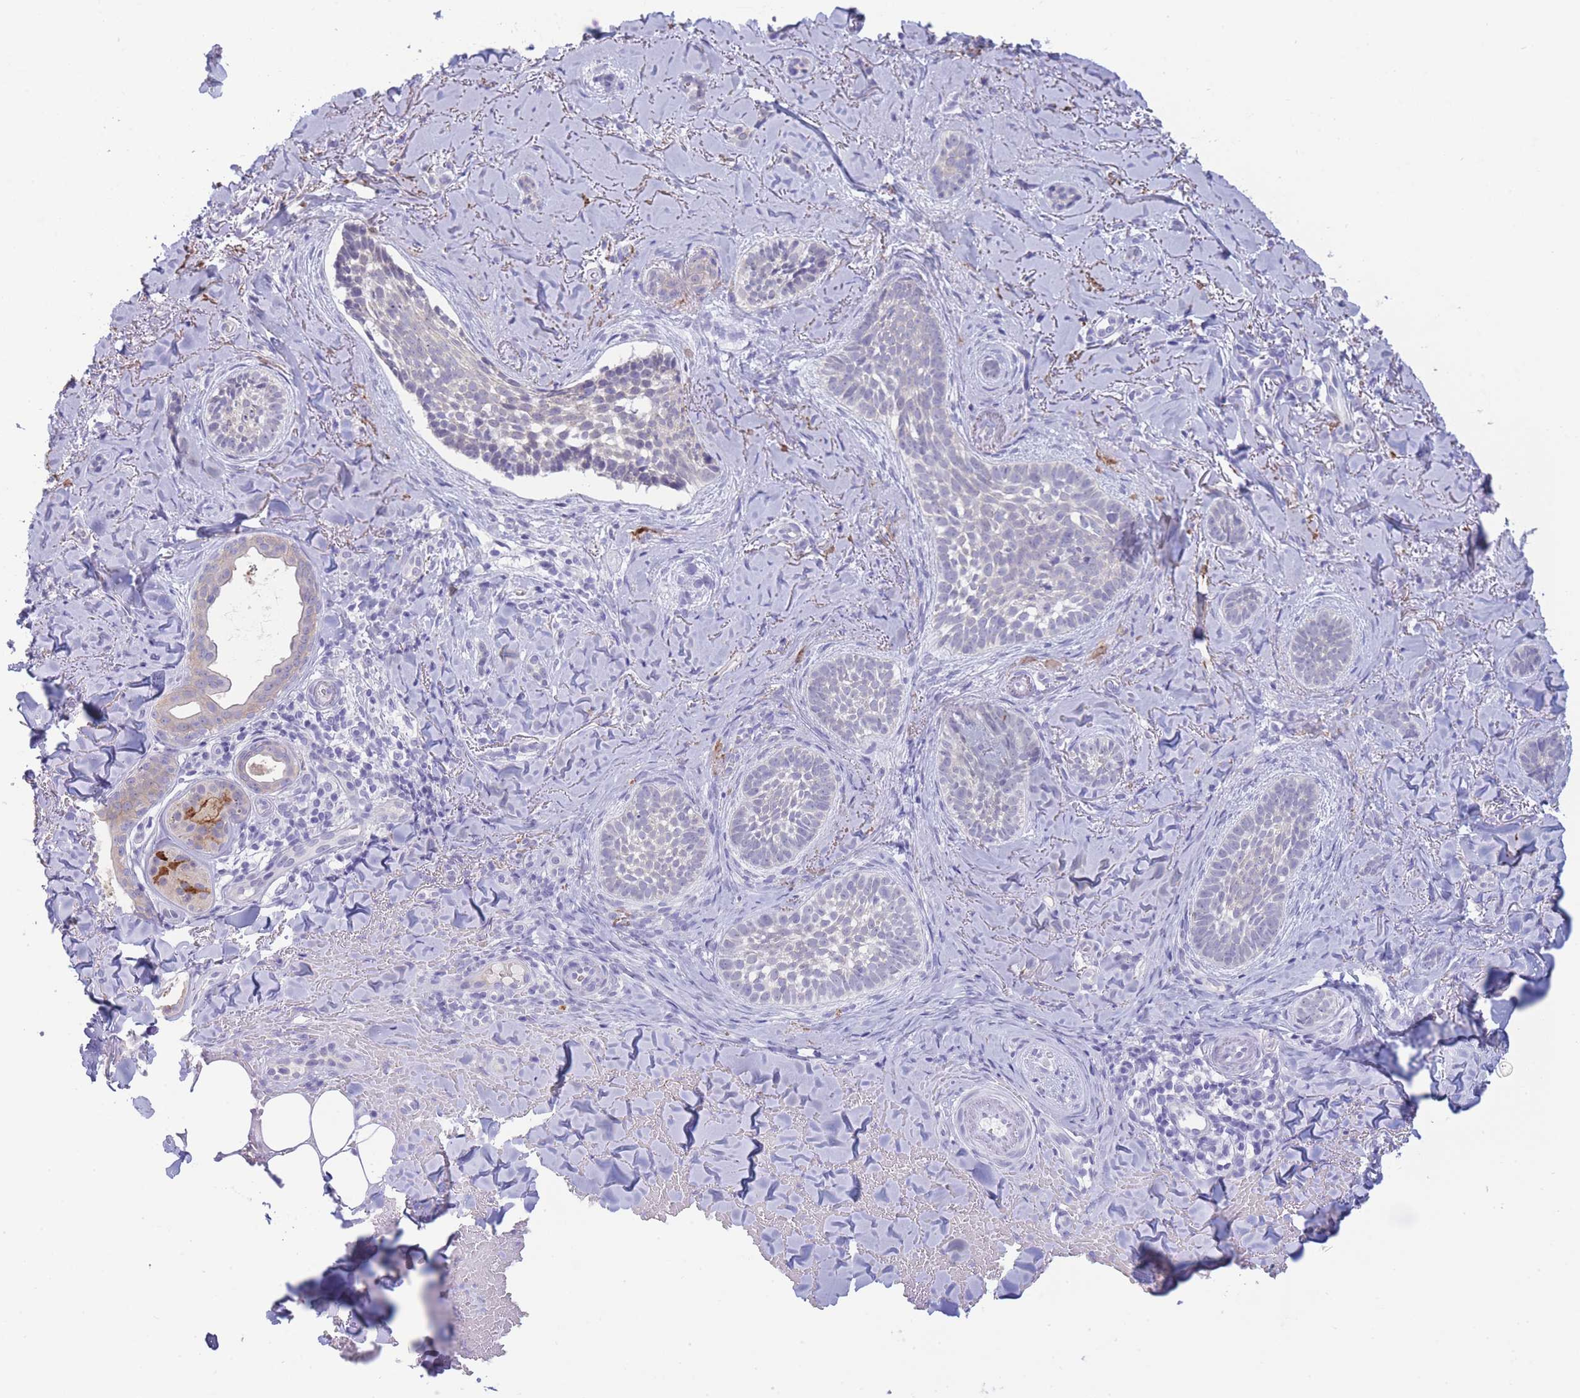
{"staining": {"intensity": "negative", "quantity": "none", "location": "none"}, "tissue": "skin cancer", "cell_type": "Tumor cells", "image_type": "cancer", "snomed": [{"axis": "morphology", "description": "Basal cell carcinoma"}, {"axis": "topography", "description": "Skin"}], "caption": "DAB (3,3'-diaminobenzidine) immunohistochemical staining of basal cell carcinoma (skin) displays no significant staining in tumor cells. Brightfield microscopy of immunohistochemistry stained with DAB (brown) and hematoxylin (blue), captured at high magnification.", "gene": "ASAP3", "patient": {"sex": "female", "age": 55}}